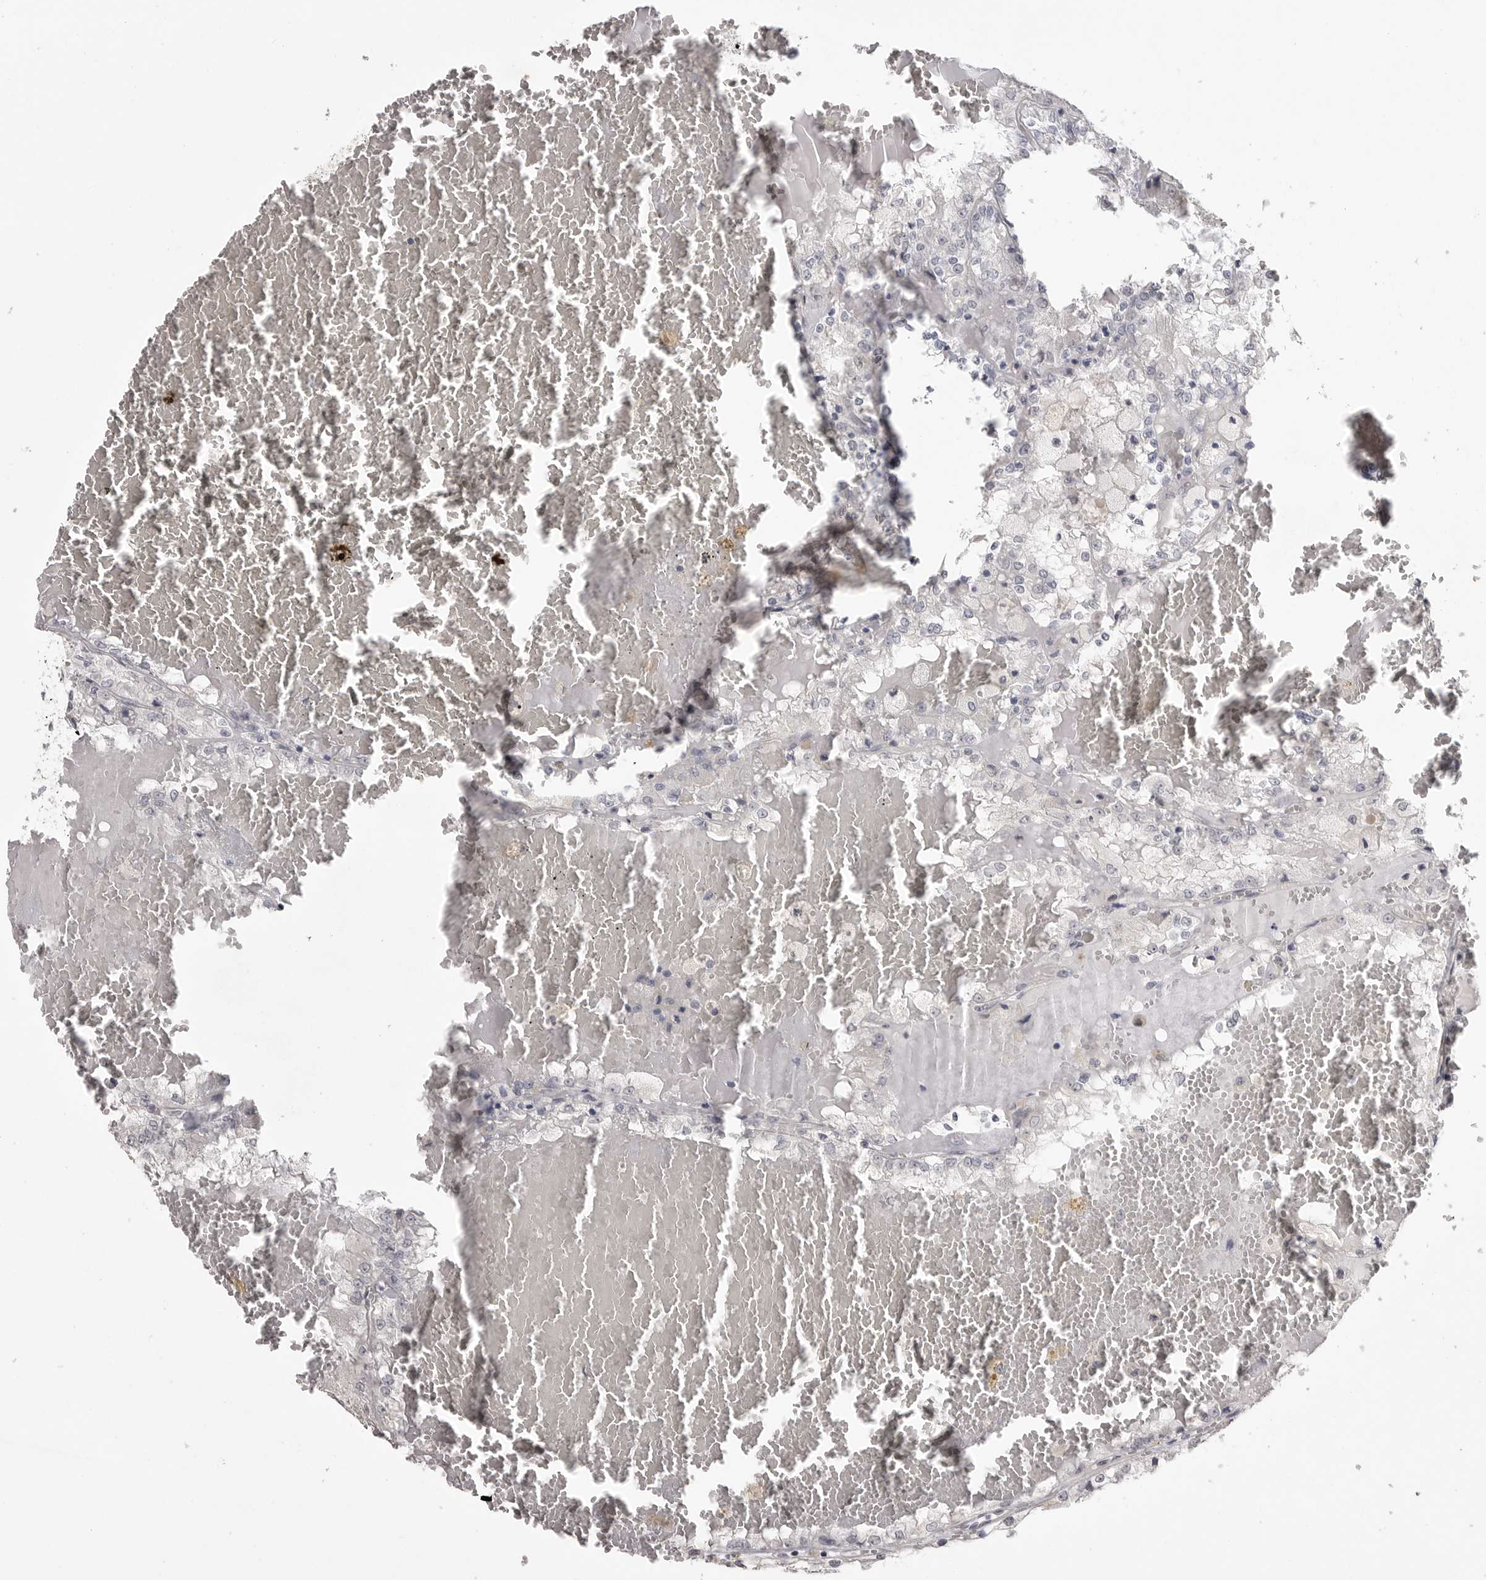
{"staining": {"intensity": "negative", "quantity": "none", "location": "none"}, "tissue": "renal cancer", "cell_type": "Tumor cells", "image_type": "cancer", "snomed": [{"axis": "morphology", "description": "Adenocarcinoma, NOS"}, {"axis": "topography", "description": "Kidney"}], "caption": "Immunohistochemistry micrograph of neoplastic tissue: renal adenocarcinoma stained with DAB (3,3'-diaminobenzidine) exhibits no significant protein staining in tumor cells.", "gene": "GPN2", "patient": {"sex": "female", "age": 56}}